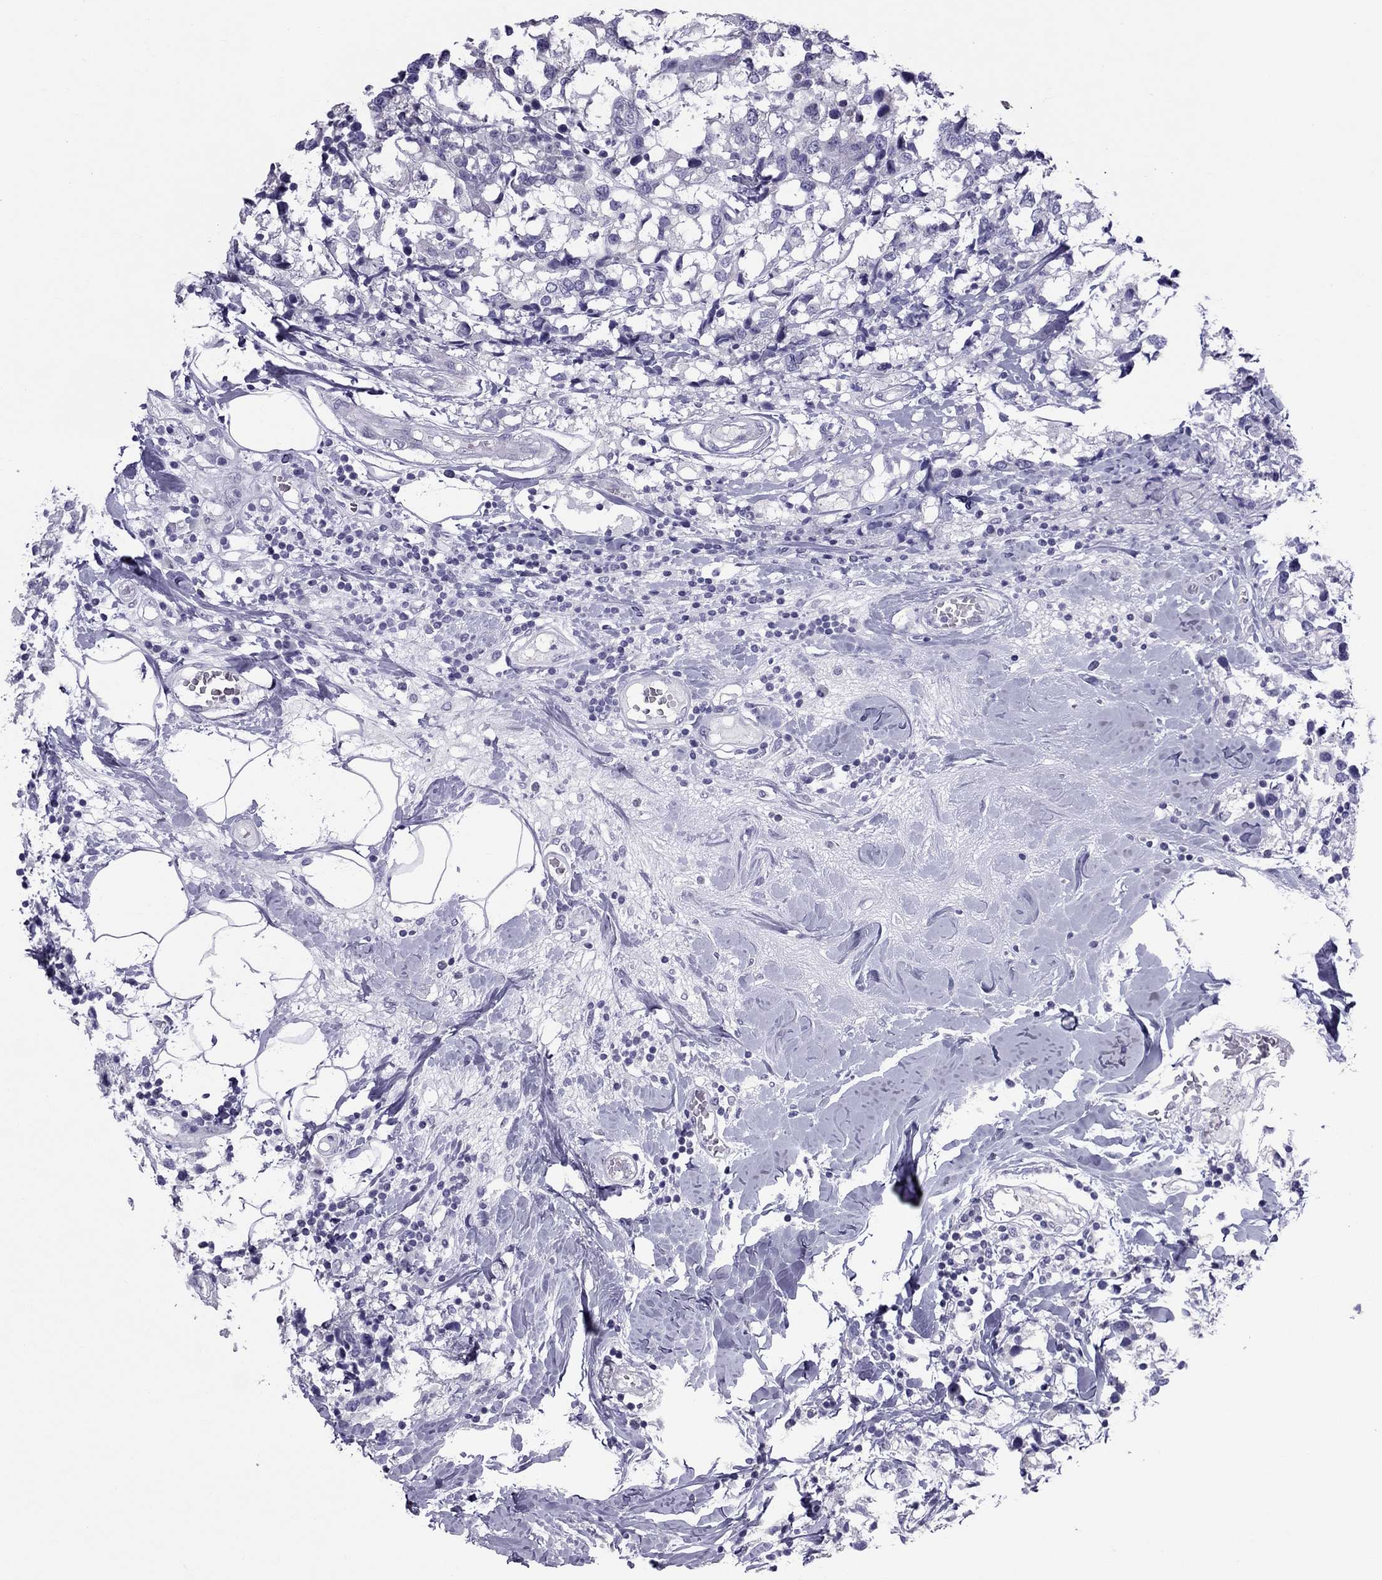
{"staining": {"intensity": "negative", "quantity": "none", "location": "none"}, "tissue": "breast cancer", "cell_type": "Tumor cells", "image_type": "cancer", "snomed": [{"axis": "morphology", "description": "Lobular carcinoma"}, {"axis": "topography", "description": "Breast"}], "caption": "DAB immunohistochemical staining of human breast cancer (lobular carcinoma) exhibits no significant staining in tumor cells. The staining was performed using DAB to visualize the protein expression in brown, while the nuclei were stained in blue with hematoxylin (Magnification: 20x).", "gene": "TEX14", "patient": {"sex": "female", "age": 59}}